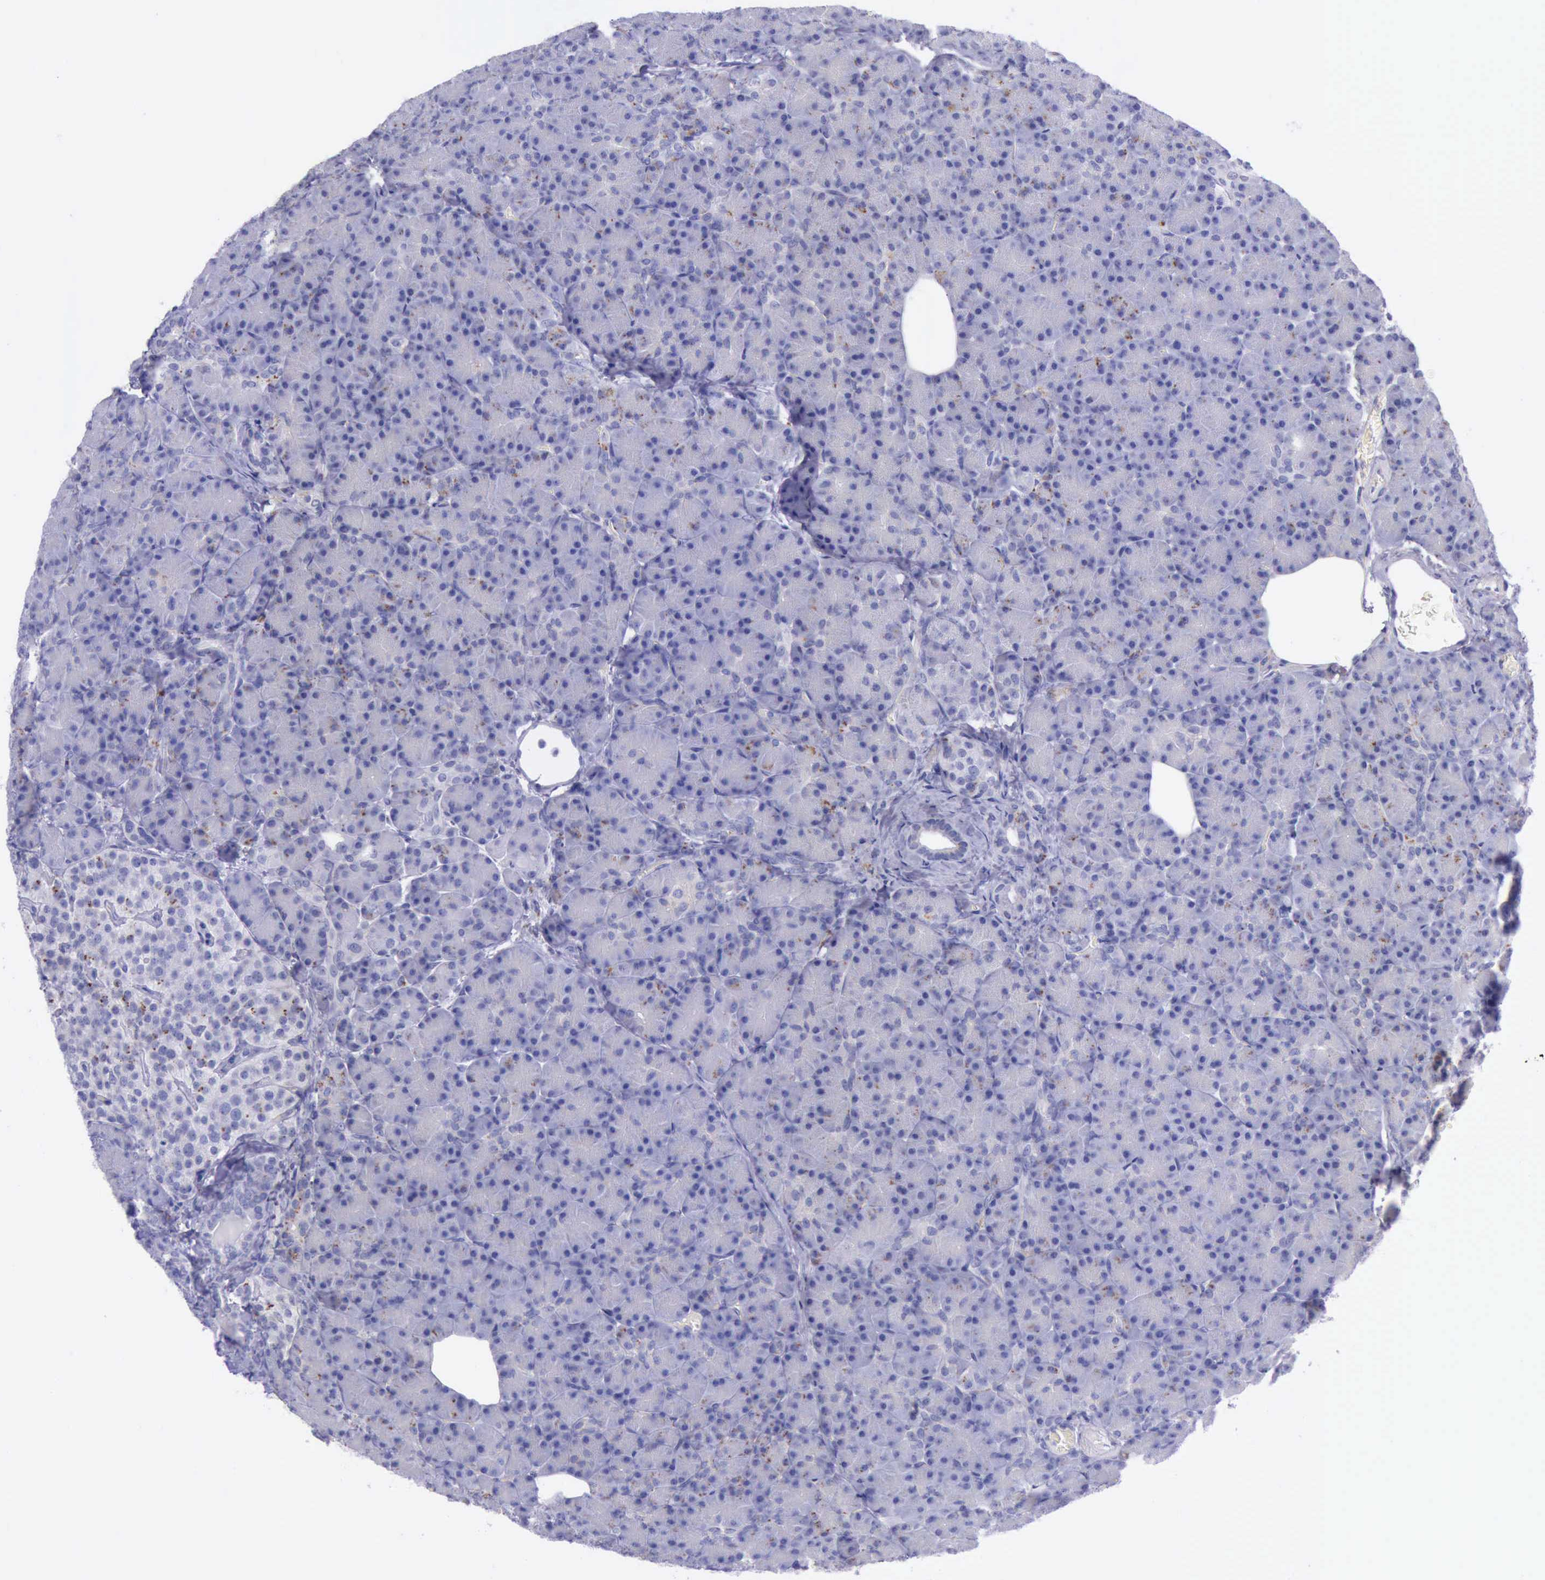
{"staining": {"intensity": "negative", "quantity": "none", "location": "none"}, "tissue": "pancreas", "cell_type": "Exocrine glandular cells", "image_type": "normal", "snomed": [{"axis": "morphology", "description": "Normal tissue, NOS"}, {"axis": "topography", "description": "Pancreas"}], "caption": "The micrograph shows no staining of exocrine glandular cells in normal pancreas.", "gene": "GLA", "patient": {"sex": "female", "age": 43}}